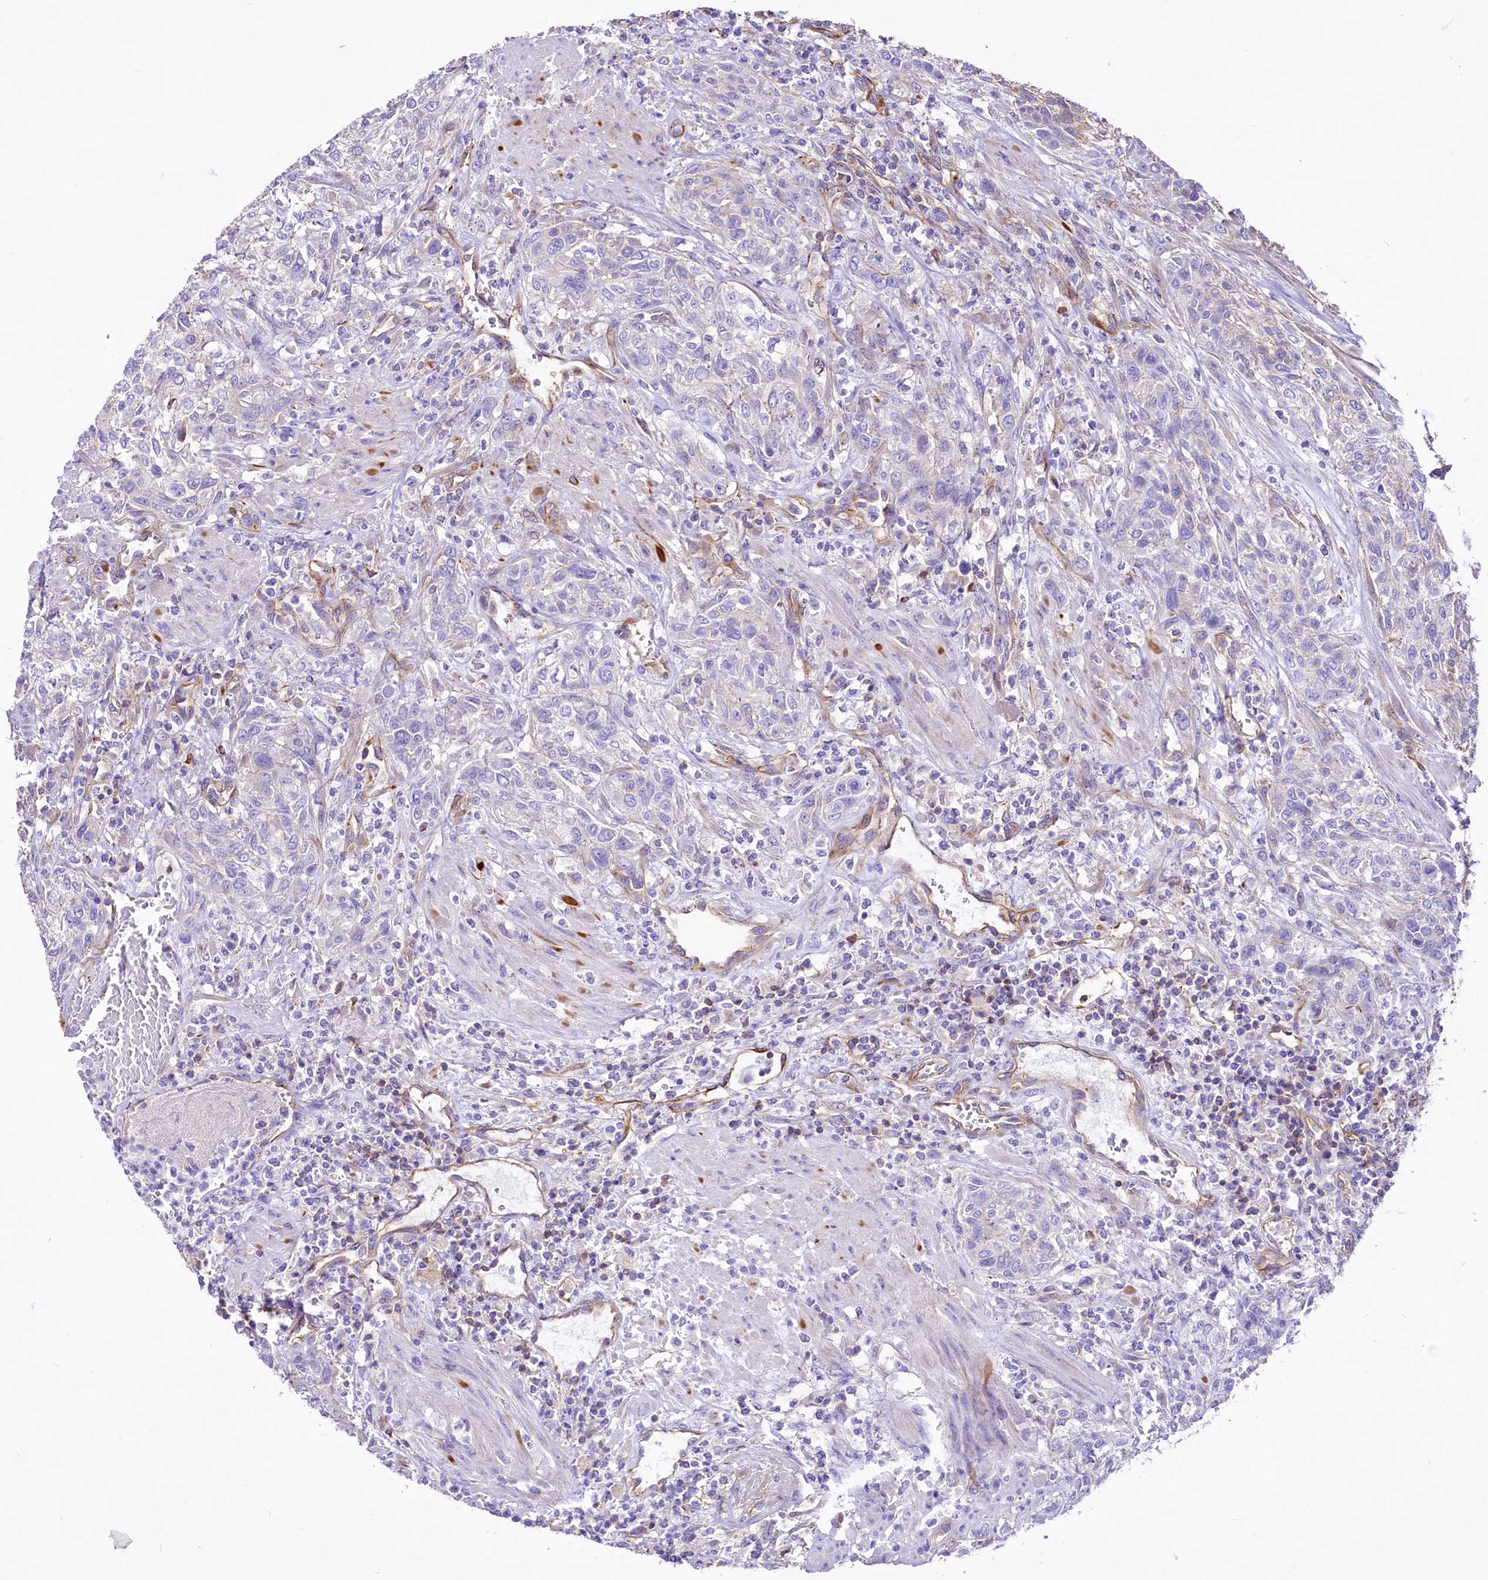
{"staining": {"intensity": "weak", "quantity": "<25%", "location": "cytoplasmic/membranous"}, "tissue": "urothelial cancer", "cell_type": "Tumor cells", "image_type": "cancer", "snomed": [{"axis": "morphology", "description": "Normal tissue, NOS"}, {"axis": "morphology", "description": "Urothelial carcinoma, NOS"}, {"axis": "topography", "description": "Urinary bladder"}, {"axis": "topography", "description": "Peripheral nerve tissue"}], "caption": "This is a photomicrograph of immunohistochemistry (IHC) staining of urothelial cancer, which shows no expression in tumor cells.", "gene": "CD99", "patient": {"sex": "male", "age": 35}}